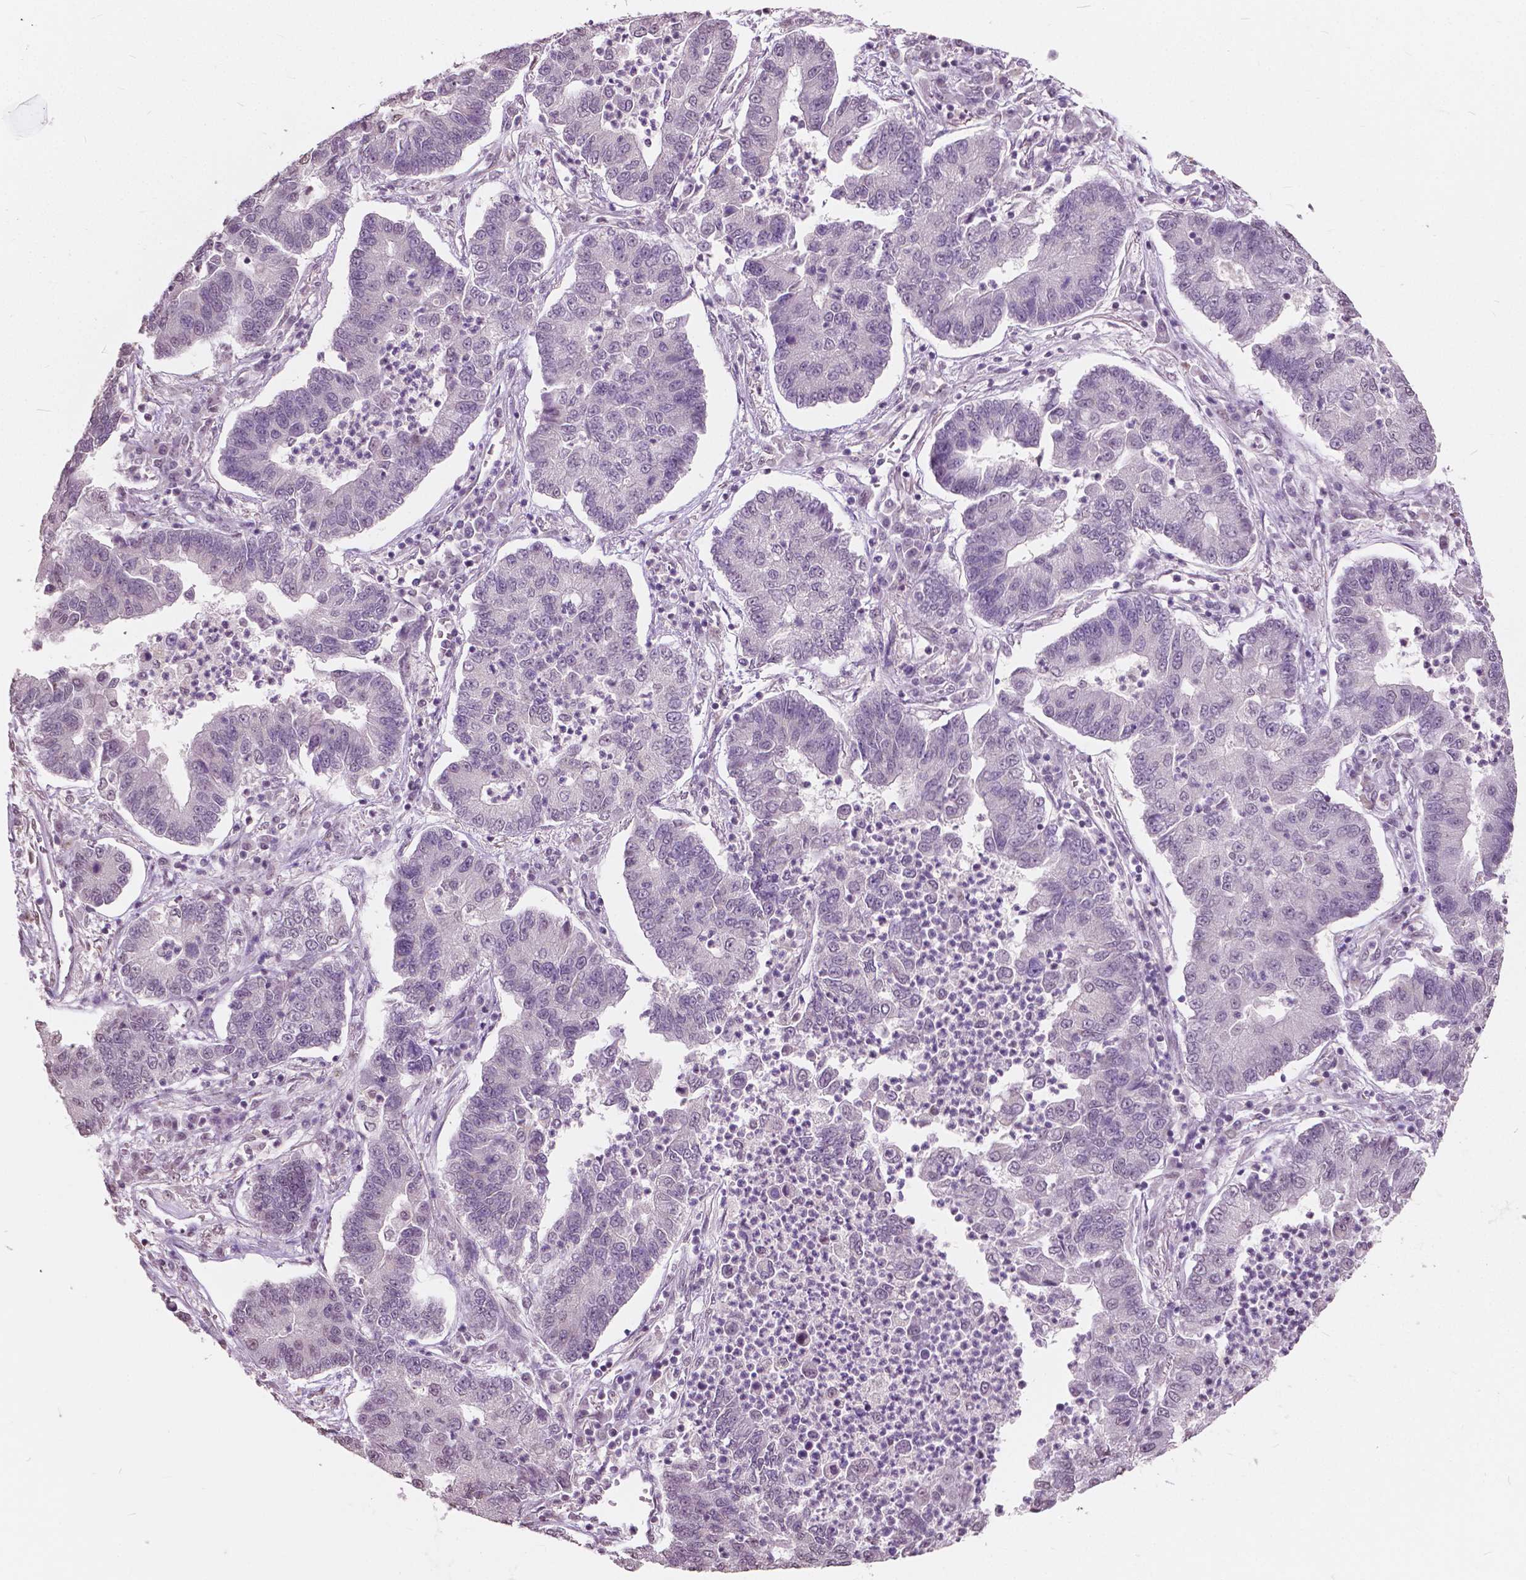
{"staining": {"intensity": "negative", "quantity": "none", "location": "none"}, "tissue": "lung cancer", "cell_type": "Tumor cells", "image_type": "cancer", "snomed": [{"axis": "morphology", "description": "Adenocarcinoma, NOS"}, {"axis": "topography", "description": "Lung"}], "caption": "The histopathology image displays no significant expression in tumor cells of lung cancer (adenocarcinoma).", "gene": "HOXA10", "patient": {"sex": "female", "age": 57}}